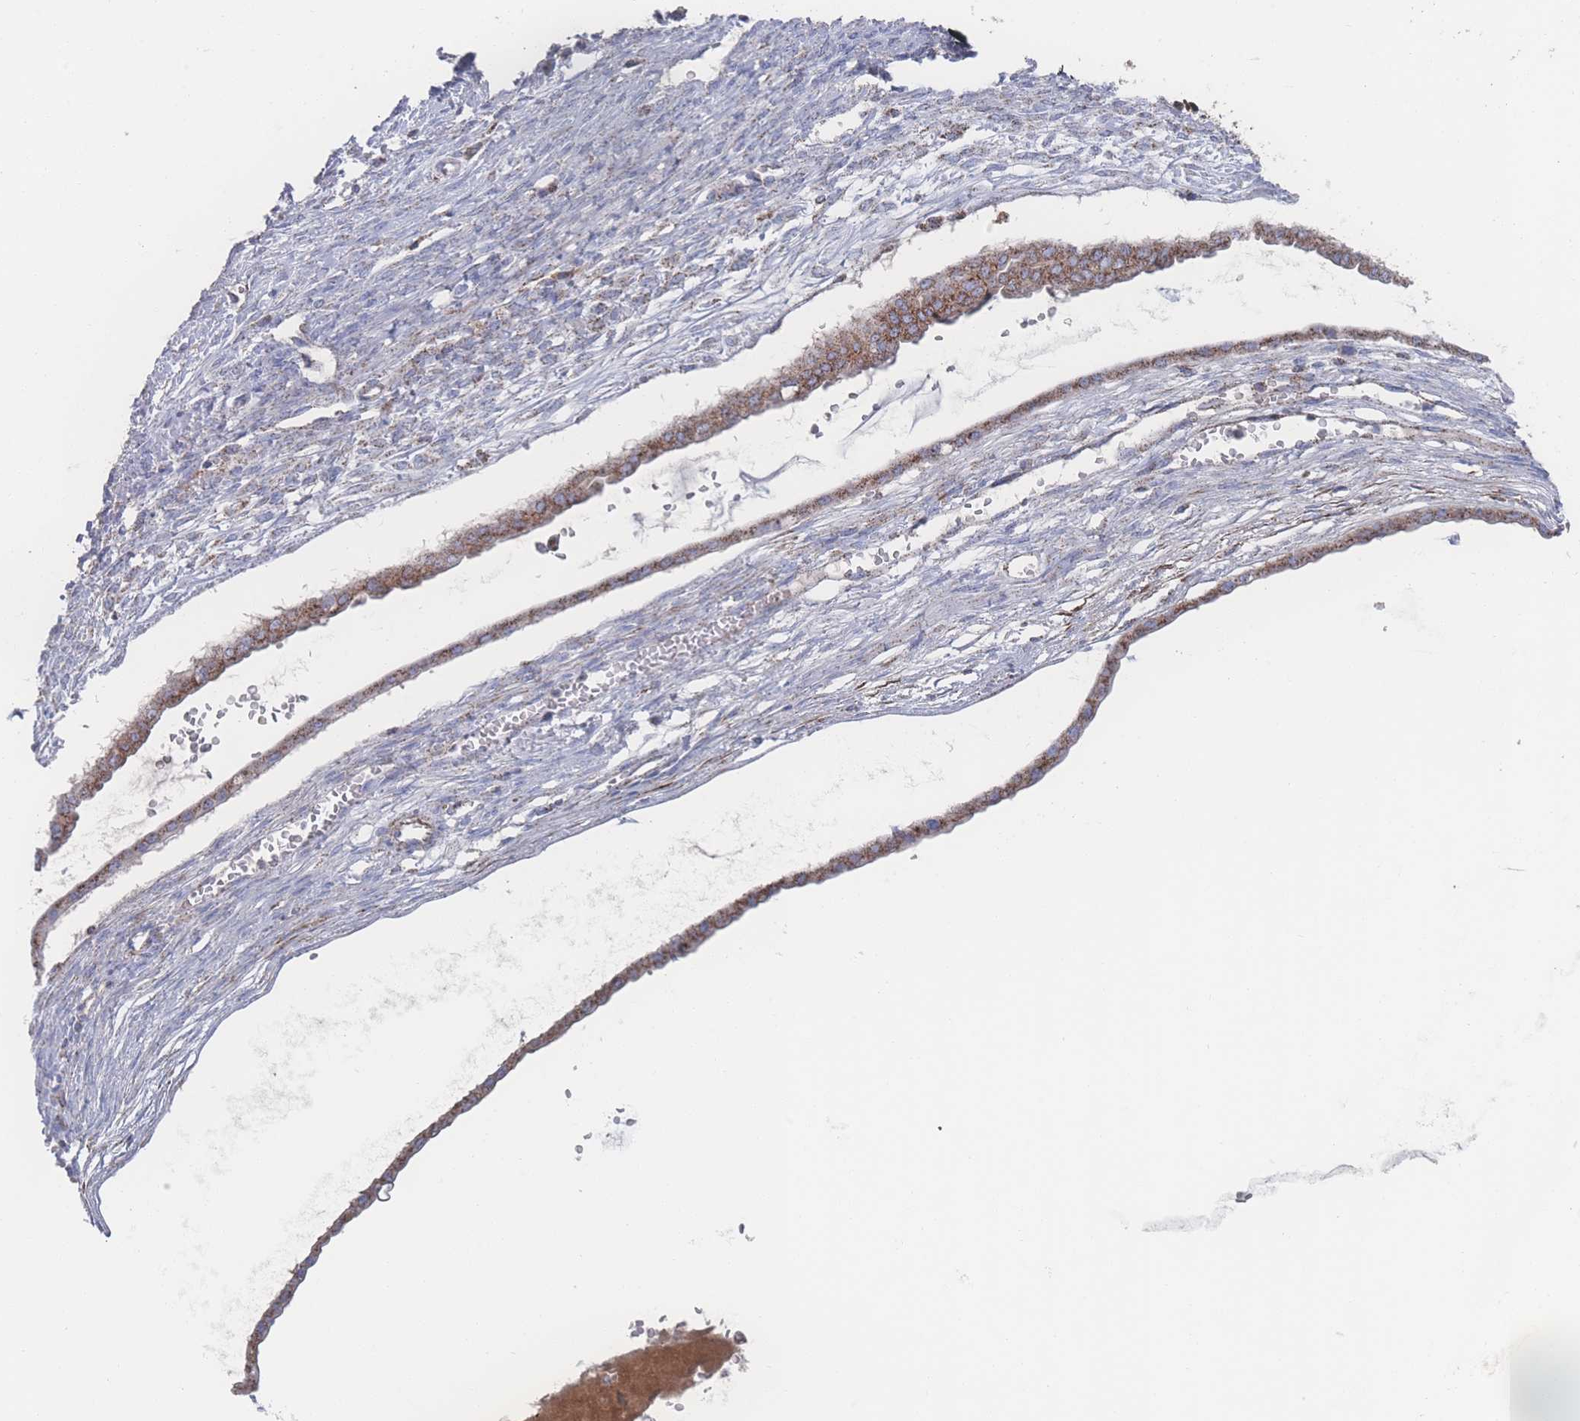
{"staining": {"intensity": "strong", "quantity": "25%-75%", "location": "cytoplasmic/membranous"}, "tissue": "ovarian cancer", "cell_type": "Tumor cells", "image_type": "cancer", "snomed": [{"axis": "morphology", "description": "Cystadenocarcinoma, mucinous, NOS"}, {"axis": "topography", "description": "Ovary"}], "caption": "Ovarian mucinous cystadenocarcinoma stained for a protein (brown) shows strong cytoplasmic/membranous positive positivity in about 25%-75% of tumor cells.", "gene": "PEX14", "patient": {"sex": "female", "age": 73}}